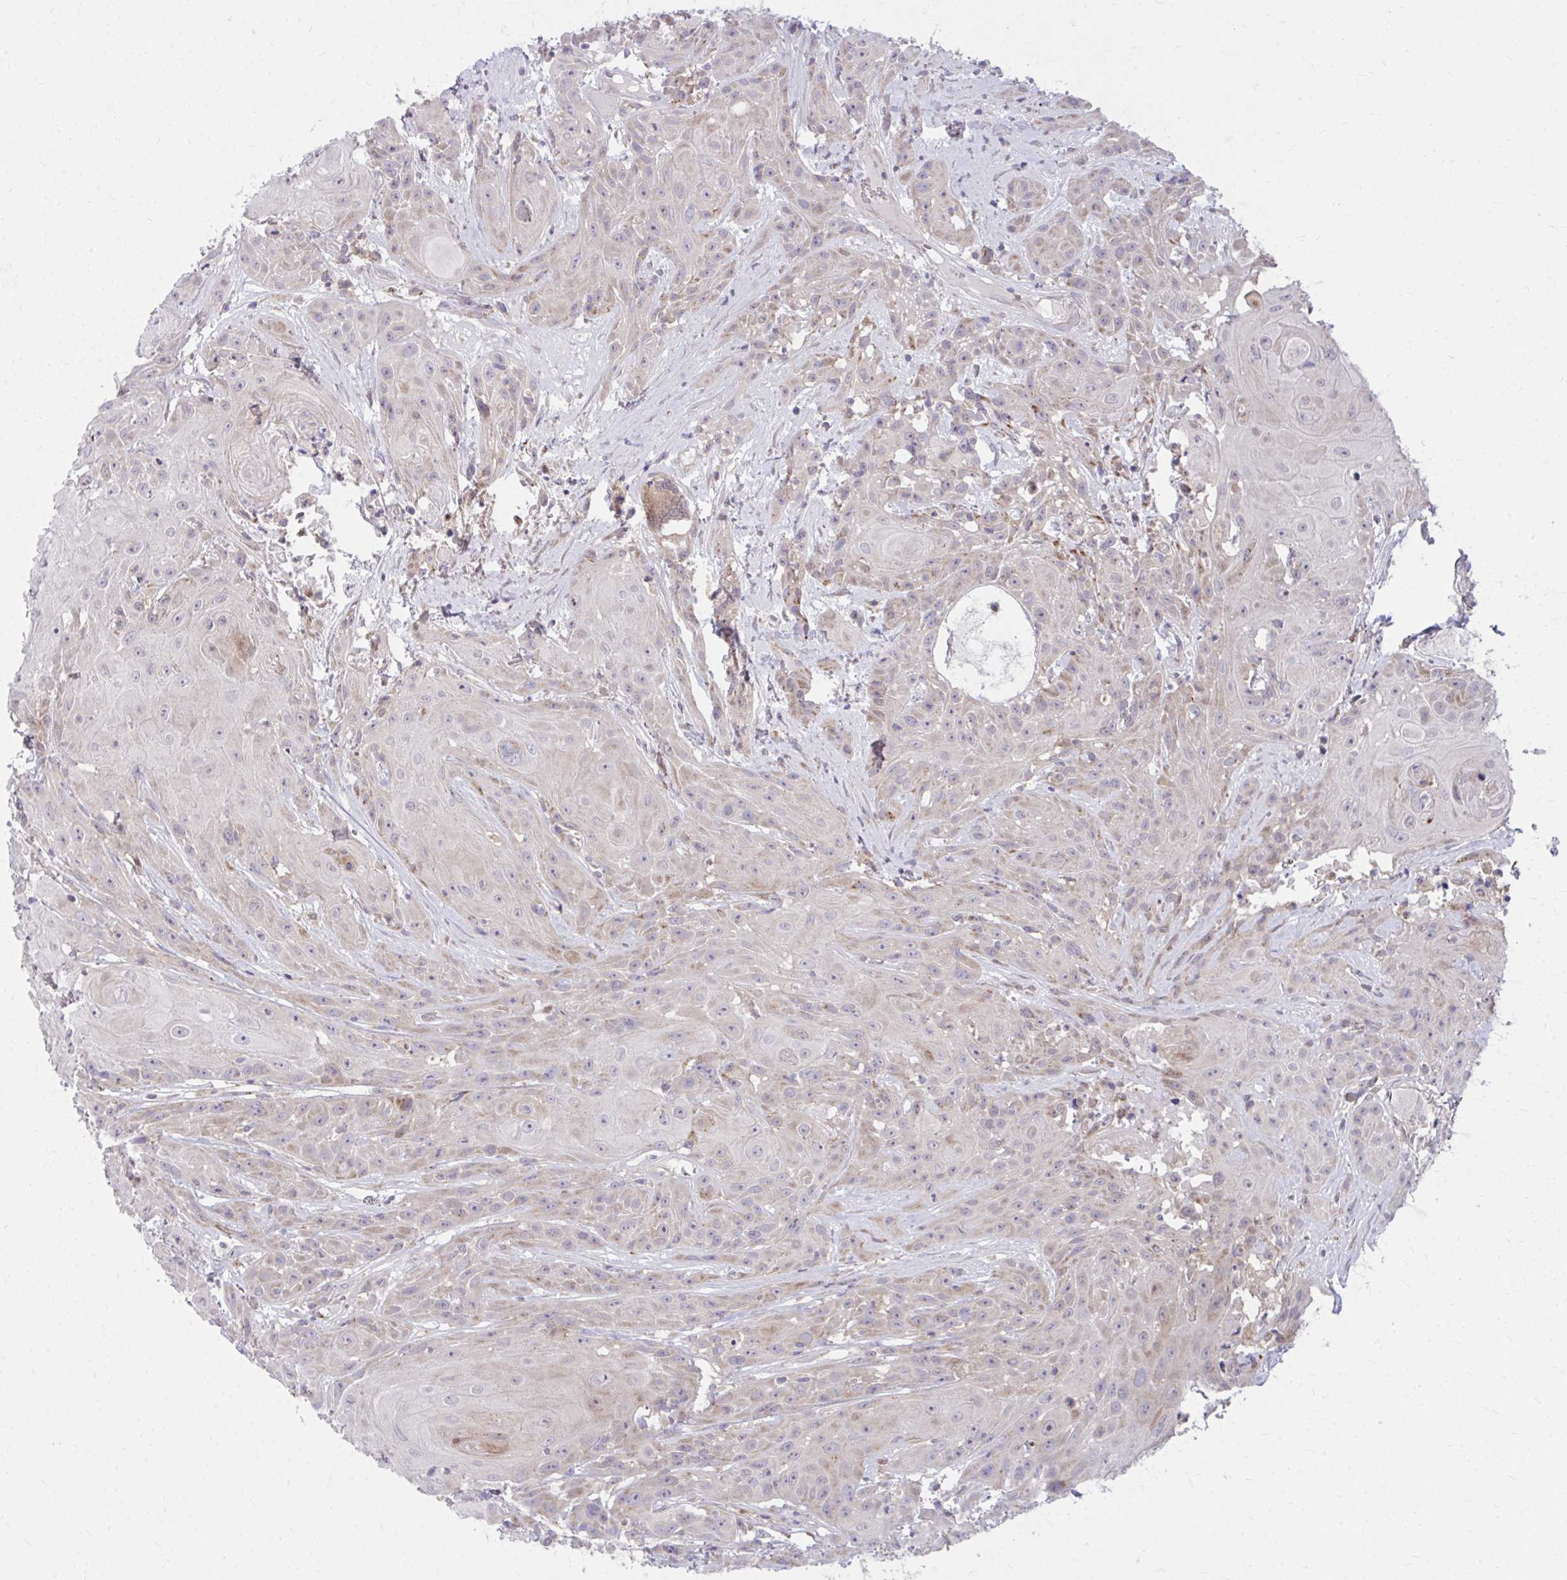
{"staining": {"intensity": "weak", "quantity": "<25%", "location": "cytoplasmic/membranous"}, "tissue": "head and neck cancer", "cell_type": "Tumor cells", "image_type": "cancer", "snomed": [{"axis": "morphology", "description": "Squamous cell carcinoma, NOS"}, {"axis": "topography", "description": "Skin"}, {"axis": "topography", "description": "Head-Neck"}], "caption": "Immunohistochemistry (IHC) histopathology image of neoplastic tissue: head and neck cancer (squamous cell carcinoma) stained with DAB demonstrates no significant protein expression in tumor cells.", "gene": "C16orf54", "patient": {"sex": "male", "age": 80}}